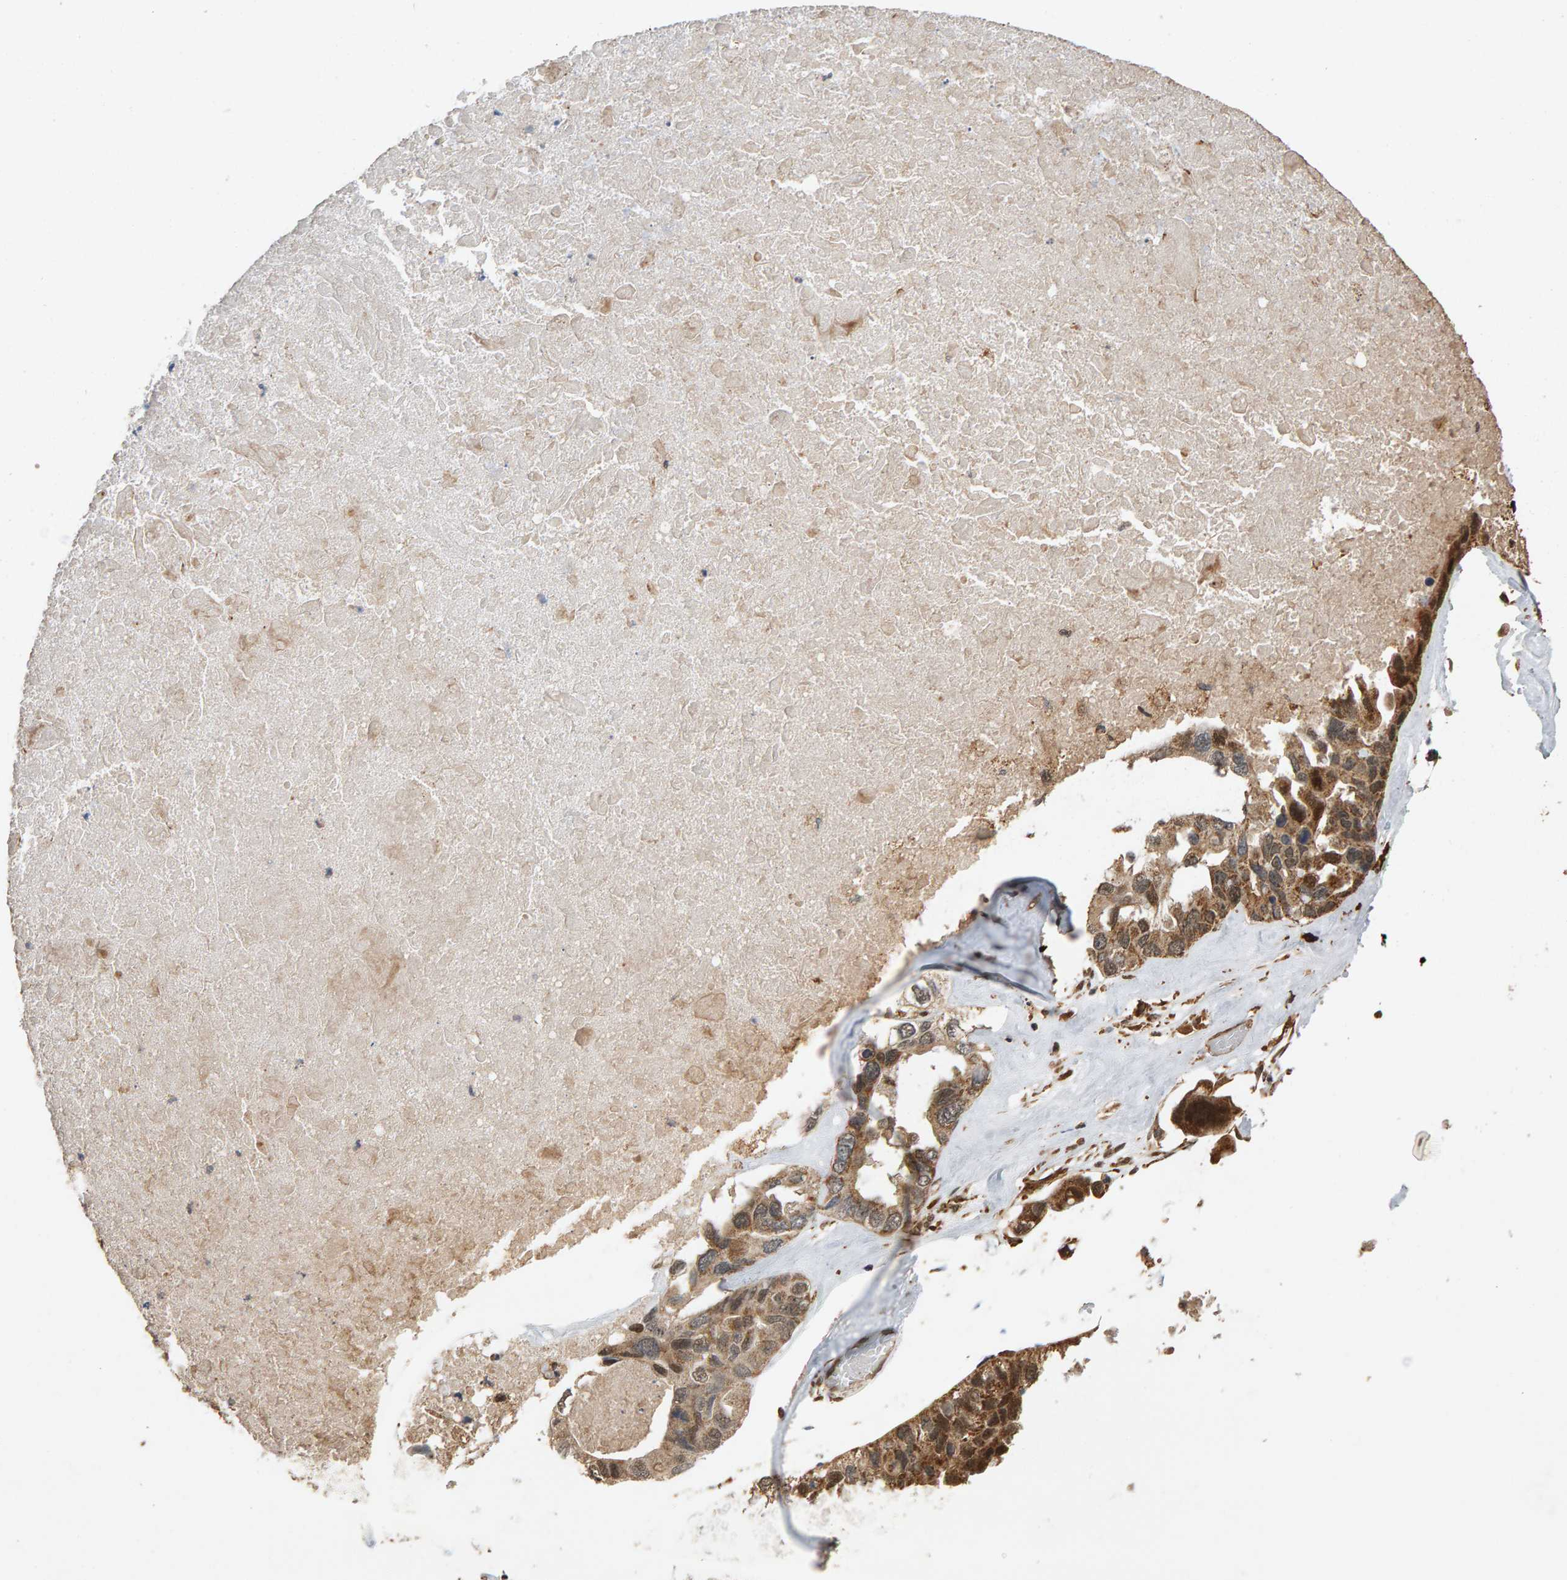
{"staining": {"intensity": "moderate", "quantity": ">75%", "location": "cytoplasmic/membranous,nuclear"}, "tissue": "ovarian cancer", "cell_type": "Tumor cells", "image_type": "cancer", "snomed": [{"axis": "morphology", "description": "Cystadenocarcinoma, serous, NOS"}, {"axis": "topography", "description": "Ovary"}], "caption": "Tumor cells exhibit medium levels of moderate cytoplasmic/membranous and nuclear expression in about >75% of cells in ovarian cancer (serous cystadenocarcinoma).", "gene": "GSTK1", "patient": {"sex": "female", "age": 79}}